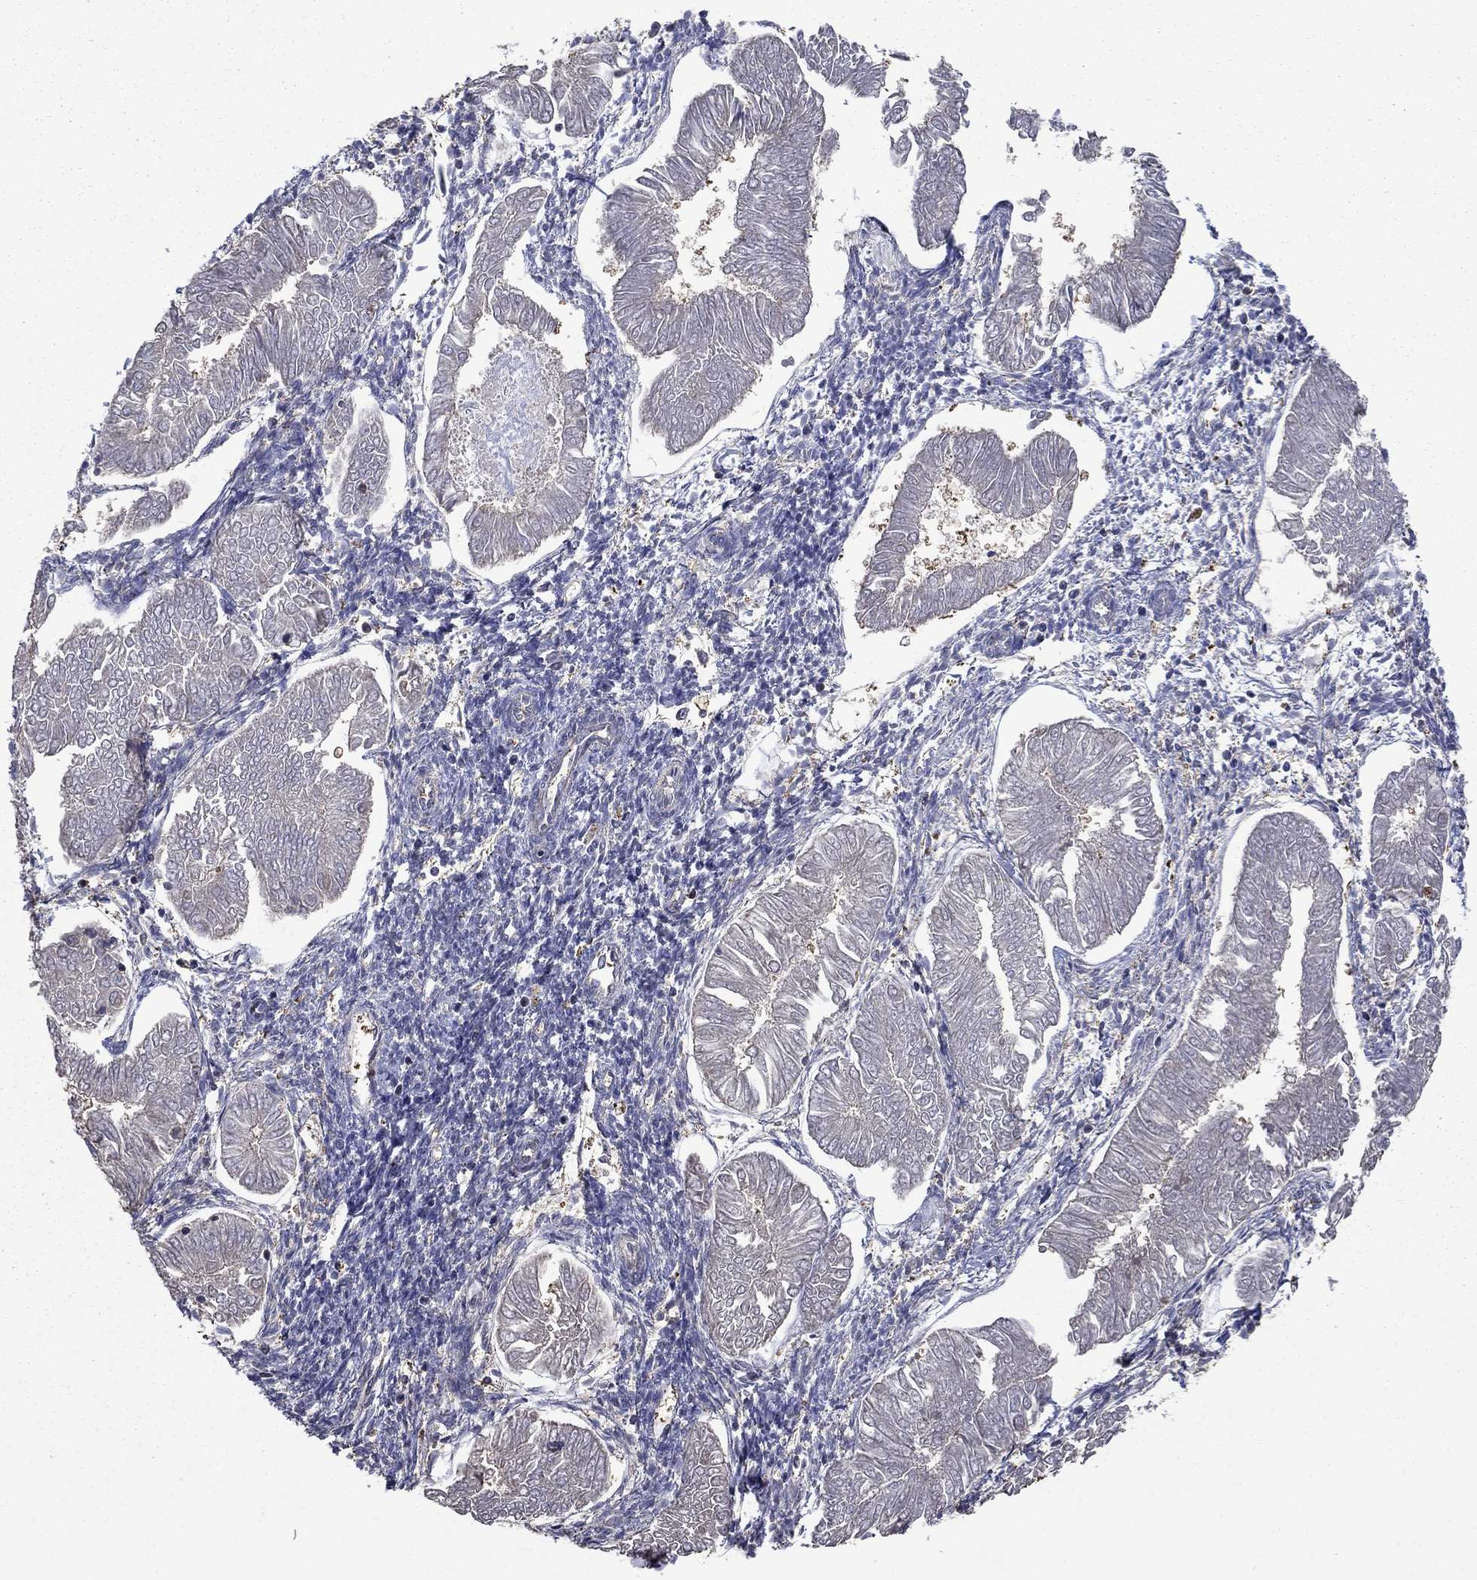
{"staining": {"intensity": "negative", "quantity": "none", "location": "none"}, "tissue": "endometrial cancer", "cell_type": "Tumor cells", "image_type": "cancer", "snomed": [{"axis": "morphology", "description": "Adenocarcinoma, NOS"}, {"axis": "topography", "description": "Endometrium"}], "caption": "This is an immunohistochemistry (IHC) micrograph of endometrial cancer (adenocarcinoma). There is no expression in tumor cells.", "gene": "DVL1", "patient": {"sex": "female", "age": 53}}